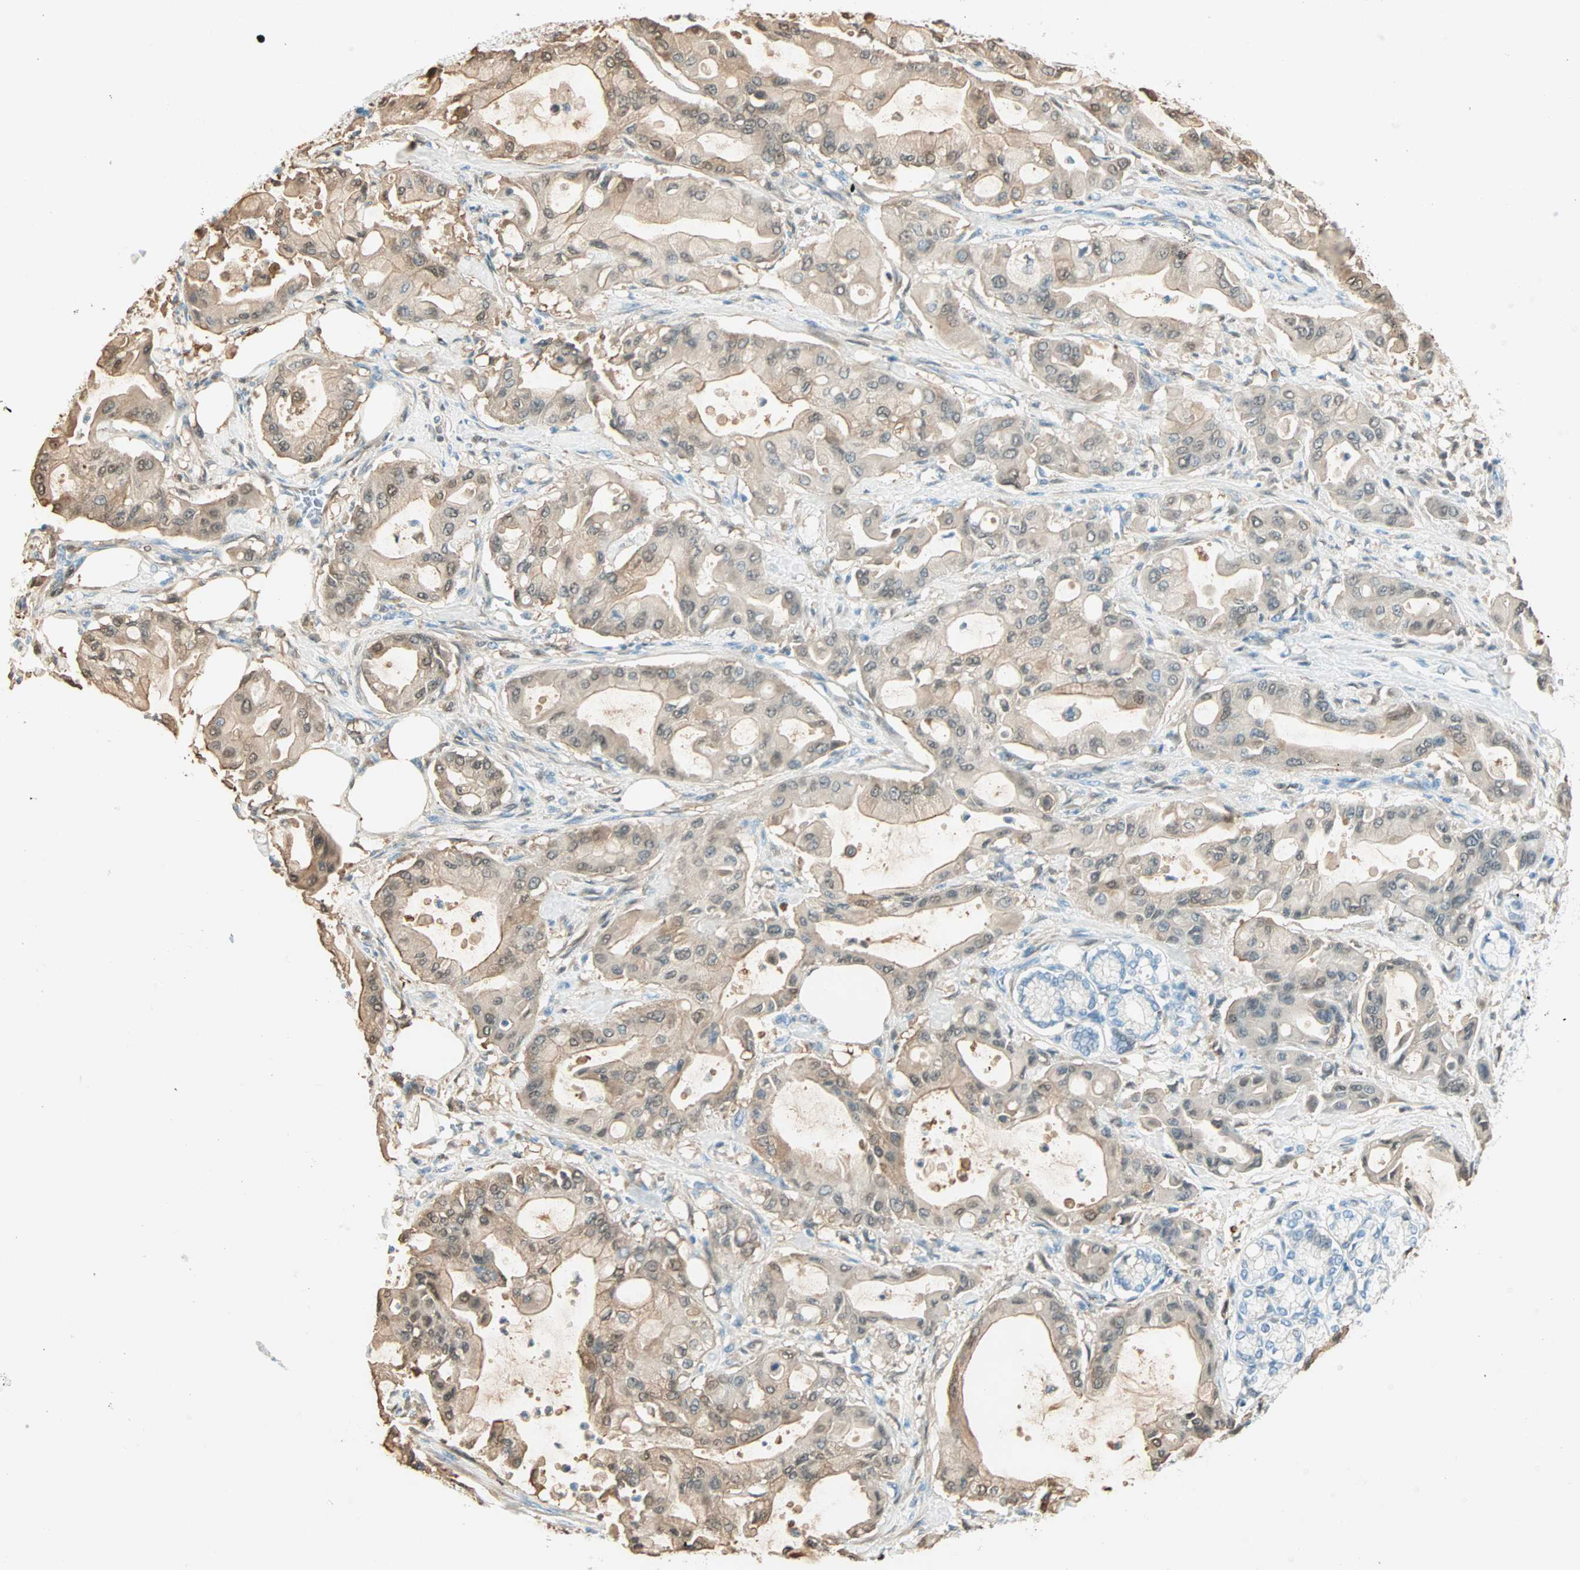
{"staining": {"intensity": "moderate", "quantity": ">75%", "location": "cytoplasmic/membranous,nuclear"}, "tissue": "pancreatic cancer", "cell_type": "Tumor cells", "image_type": "cancer", "snomed": [{"axis": "morphology", "description": "Adenocarcinoma, NOS"}, {"axis": "morphology", "description": "Adenocarcinoma, metastatic, NOS"}, {"axis": "topography", "description": "Lymph node"}, {"axis": "topography", "description": "Pancreas"}, {"axis": "topography", "description": "Duodenum"}], "caption": "Moderate cytoplasmic/membranous and nuclear expression for a protein is identified in about >75% of tumor cells of pancreatic cancer using IHC.", "gene": "S100A1", "patient": {"sex": "female", "age": 64}}